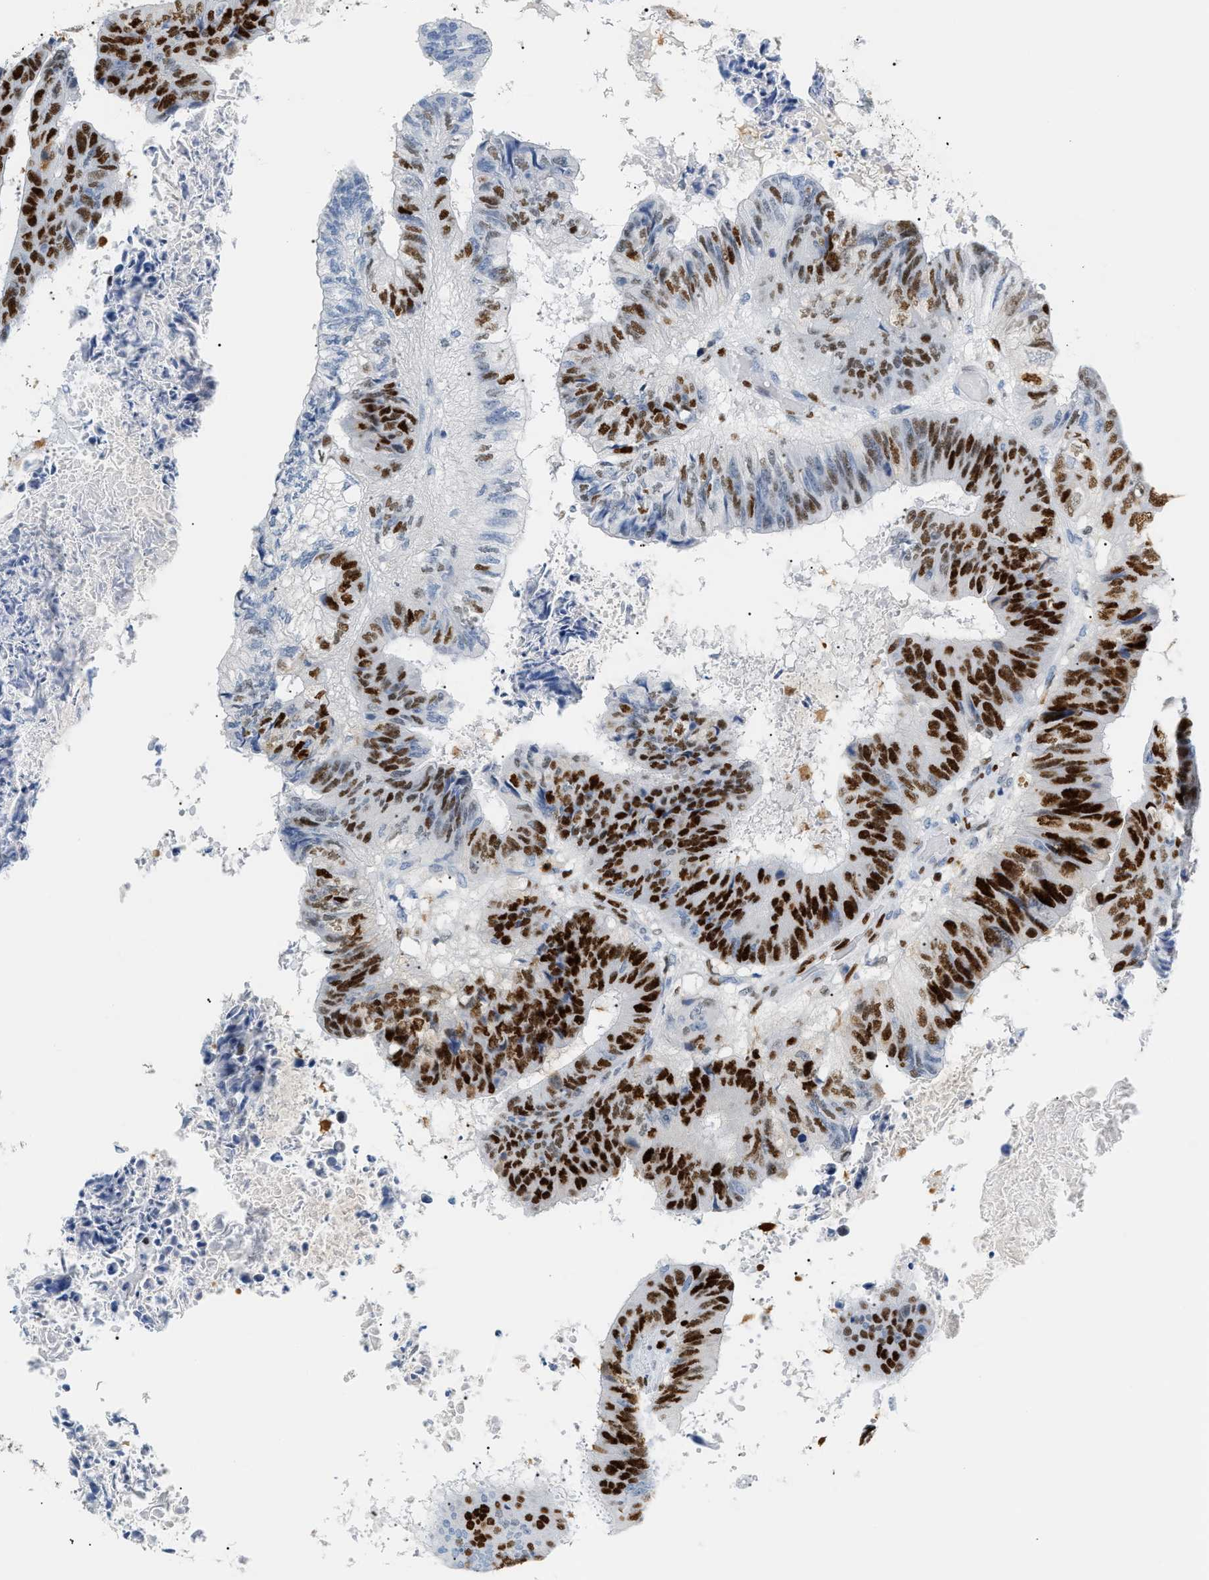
{"staining": {"intensity": "strong", "quantity": ">75%", "location": "nuclear"}, "tissue": "colorectal cancer", "cell_type": "Tumor cells", "image_type": "cancer", "snomed": [{"axis": "morphology", "description": "Adenocarcinoma, NOS"}, {"axis": "topography", "description": "Rectum"}], "caption": "A brown stain highlights strong nuclear positivity of a protein in colorectal adenocarcinoma tumor cells.", "gene": "MCM7", "patient": {"sex": "male", "age": 72}}